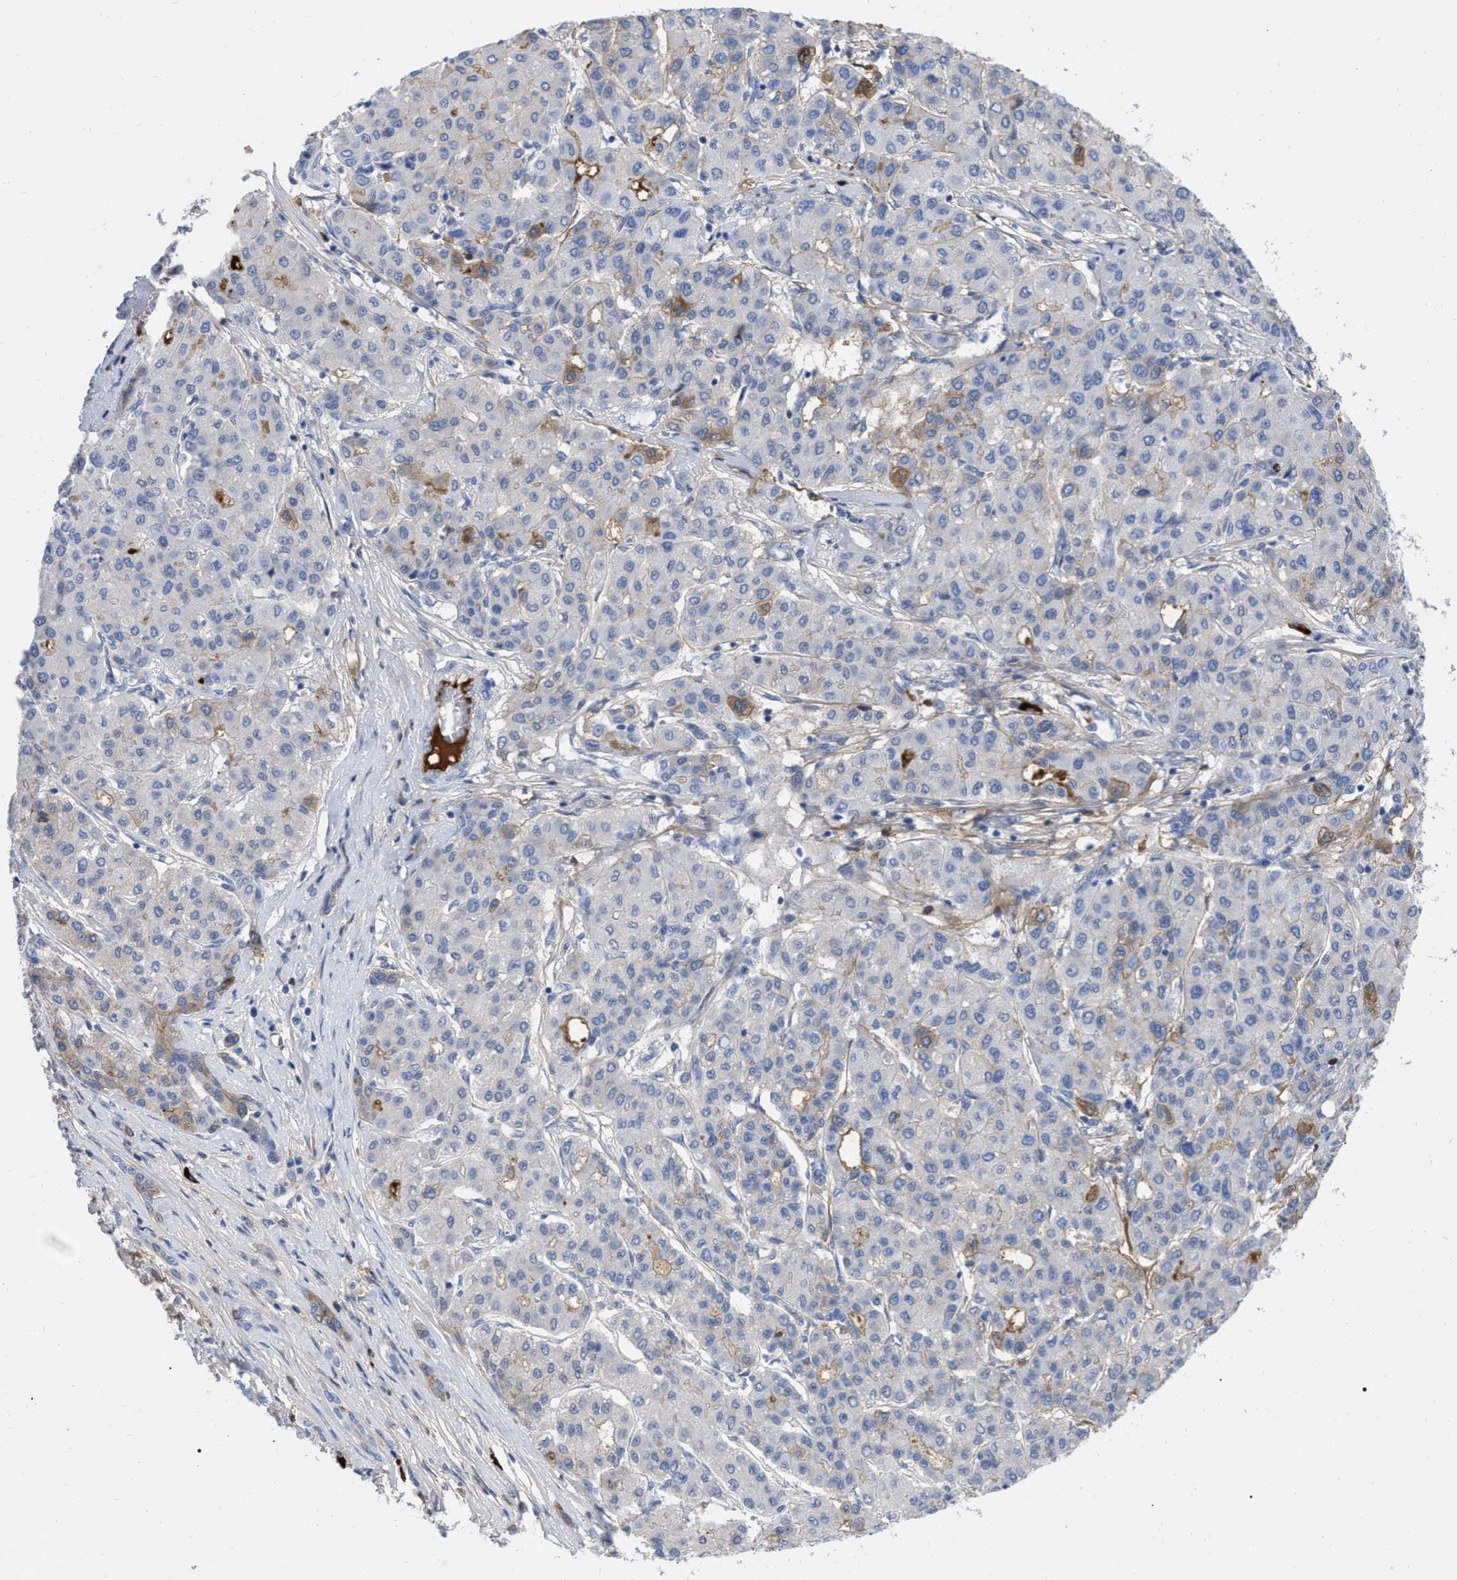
{"staining": {"intensity": "negative", "quantity": "none", "location": "none"}, "tissue": "liver cancer", "cell_type": "Tumor cells", "image_type": "cancer", "snomed": [{"axis": "morphology", "description": "Carcinoma, Hepatocellular, NOS"}, {"axis": "topography", "description": "Liver"}], "caption": "High power microscopy histopathology image of an immunohistochemistry micrograph of hepatocellular carcinoma (liver), revealing no significant expression in tumor cells.", "gene": "IGHV5-51", "patient": {"sex": "male", "age": 65}}